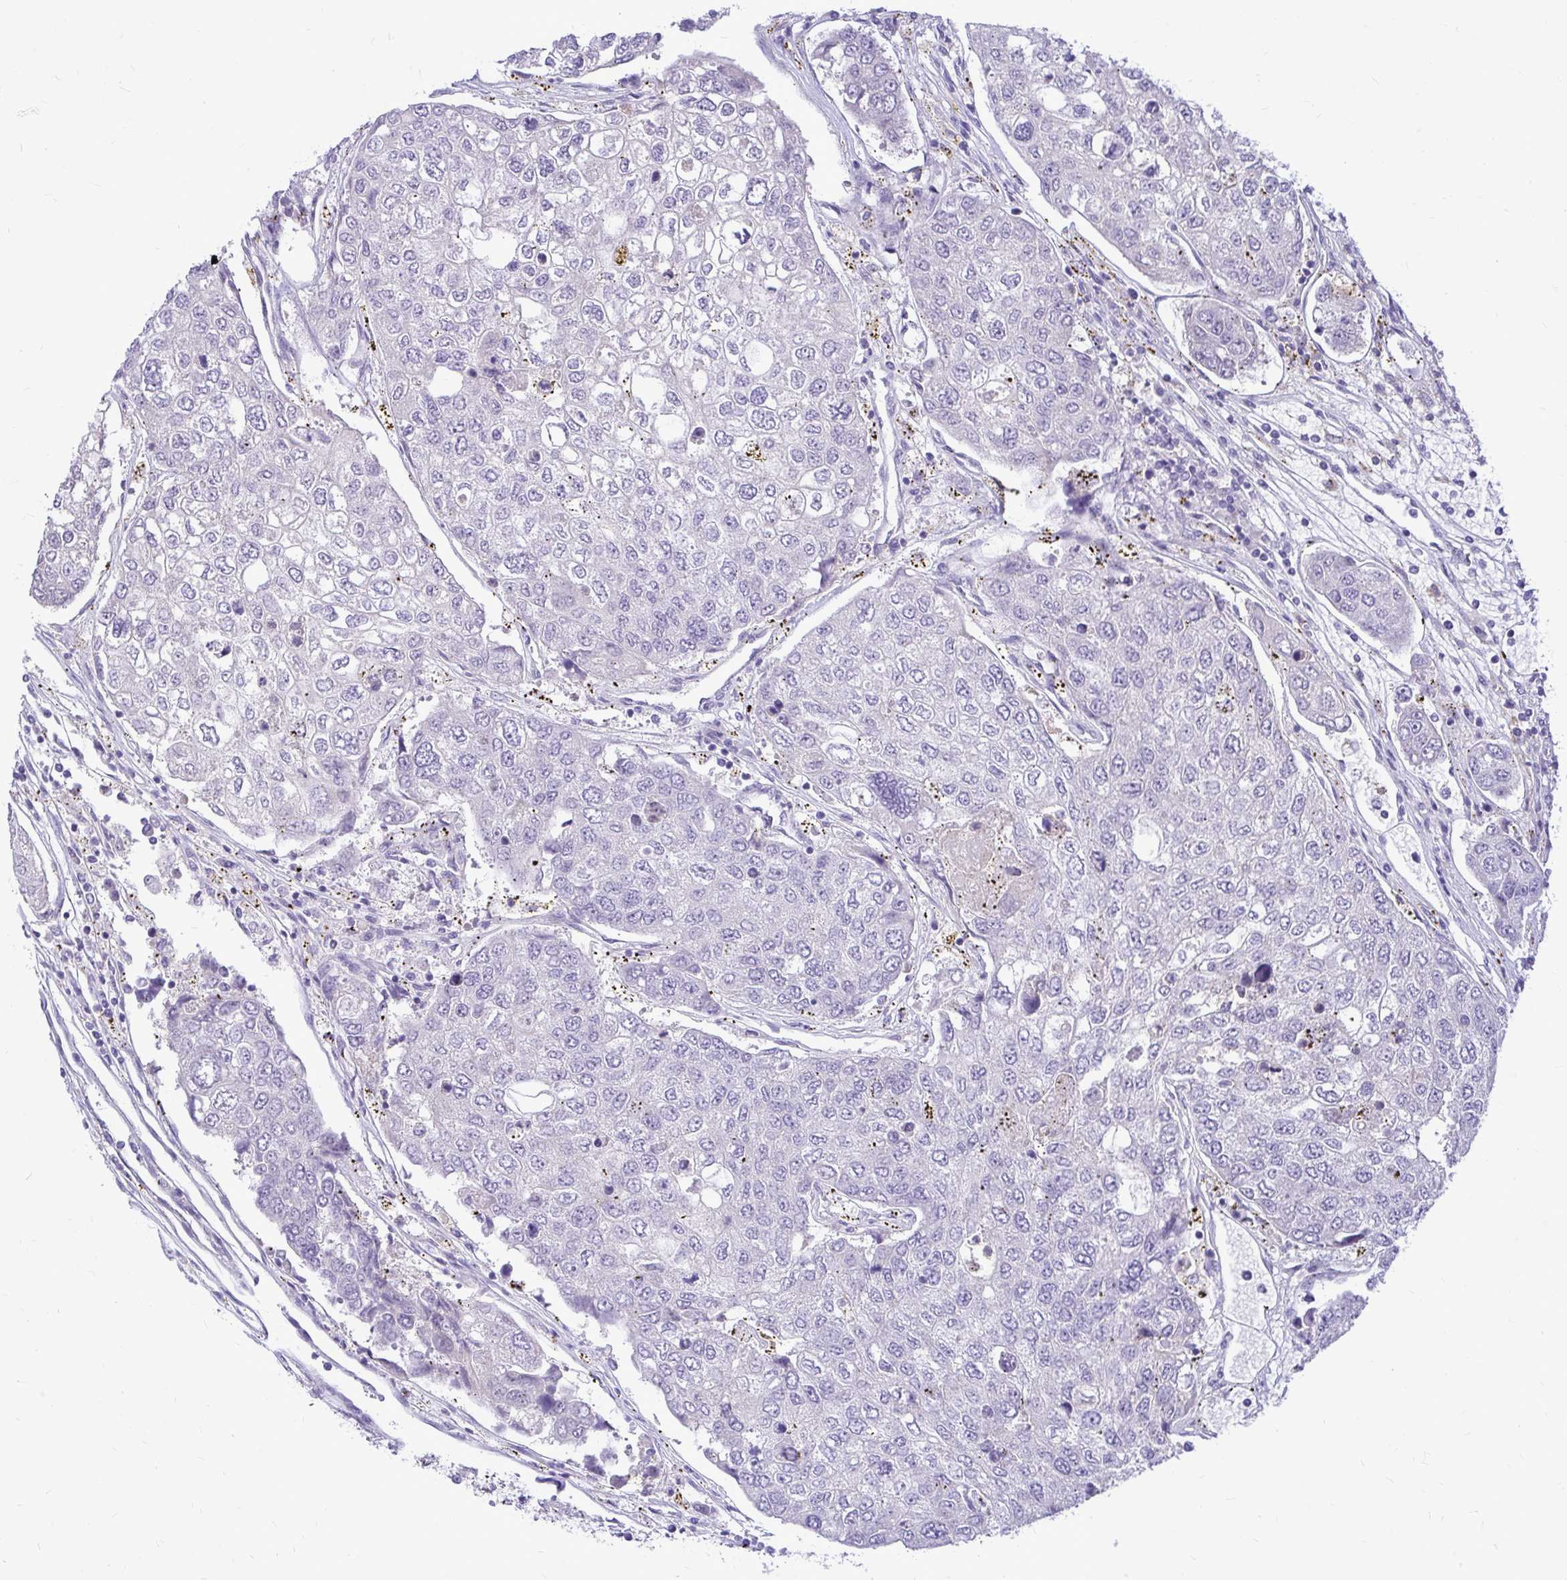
{"staining": {"intensity": "negative", "quantity": "none", "location": "none"}, "tissue": "urothelial cancer", "cell_type": "Tumor cells", "image_type": "cancer", "snomed": [{"axis": "morphology", "description": "Urothelial carcinoma, High grade"}, {"axis": "topography", "description": "Lymph node"}, {"axis": "topography", "description": "Urinary bladder"}], "caption": "A histopathology image of human high-grade urothelial carcinoma is negative for staining in tumor cells. Brightfield microscopy of immunohistochemistry (IHC) stained with DAB (3,3'-diaminobenzidine) (brown) and hematoxylin (blue), captured at high magnification.", "gene": "PKN3", "patient": {"sex": "male", "age": 51}}